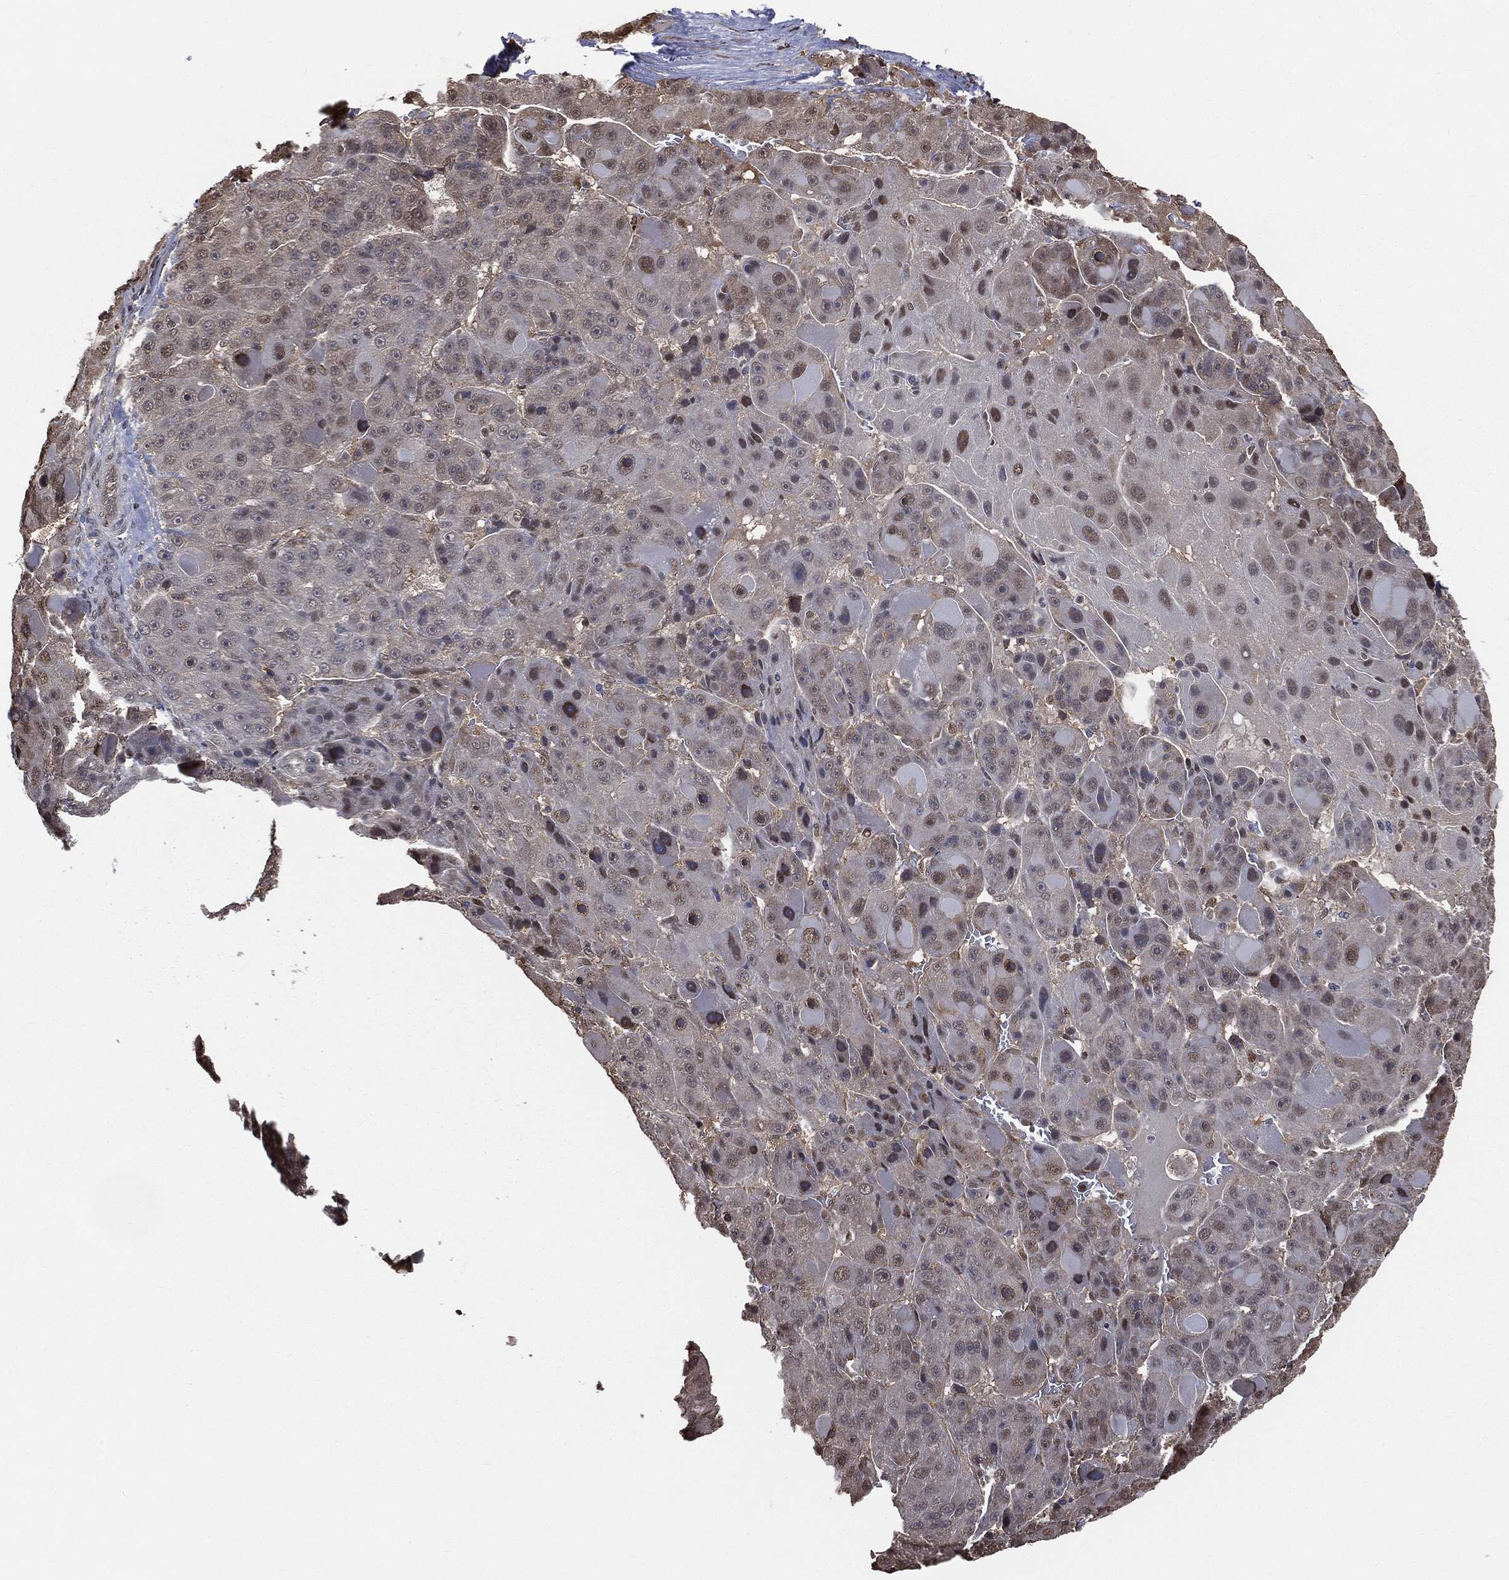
{"staining": {"intensity": "moderate", "quantity": "<25%", "location": "nuclear"}, "tissue": "liver cancer", "cell_type": "Tumor cells", "image_type": "cancer", "snomed": [{"axis": "morphology", "description": "Carcinoma, Hepatocellular, NOS"}, {"axis": "topography", "description": "Liver"}], "caption": "Tumor cells exhibit moderate nuclear staining in about <25% of cells in liver cancer.", "gene": "SHLD2", "patient": {"sex": "male", "age": 76}}